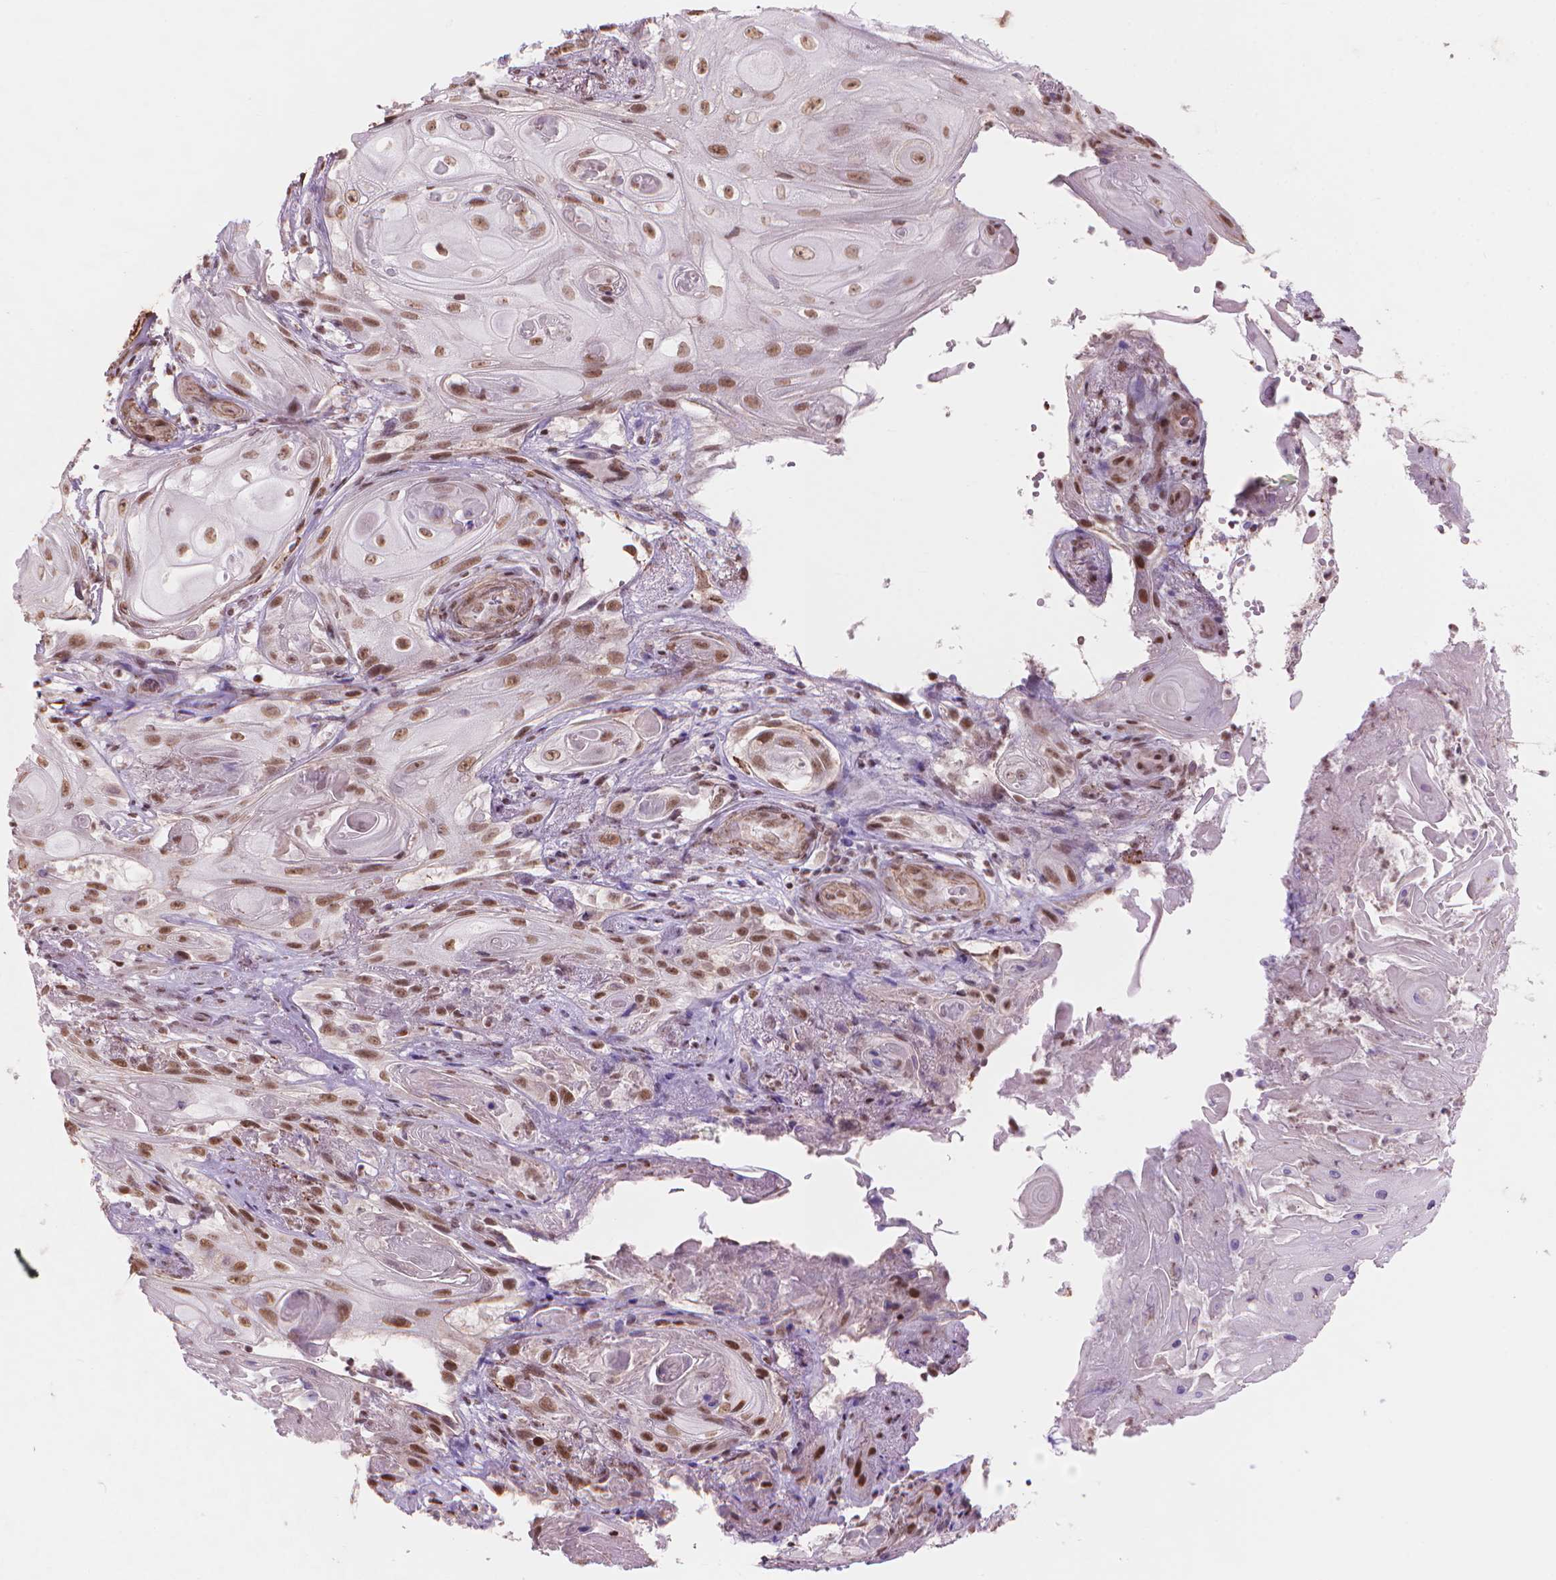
{"staining": {"intensity": "moderate", "quantity": ">75%", "location": "nuclear"}, "tissue": "skin cancer", "cell_type": "Tumor cells", "image_type": "cancer", "snomed": [{"axis": "morphology", "description": "Squamous cell carcinoma, NOS"}, {"axis": "topography", "description": "Skin"}], "caption": "Immunohistochemical staining of skin cancer (squamous cell carcinoma) displays medium levels of moderate nuclear staining in about >75% of tumor cells.", "gene": "HOXD4", "patient": {"sex": "male", "age": 62}}